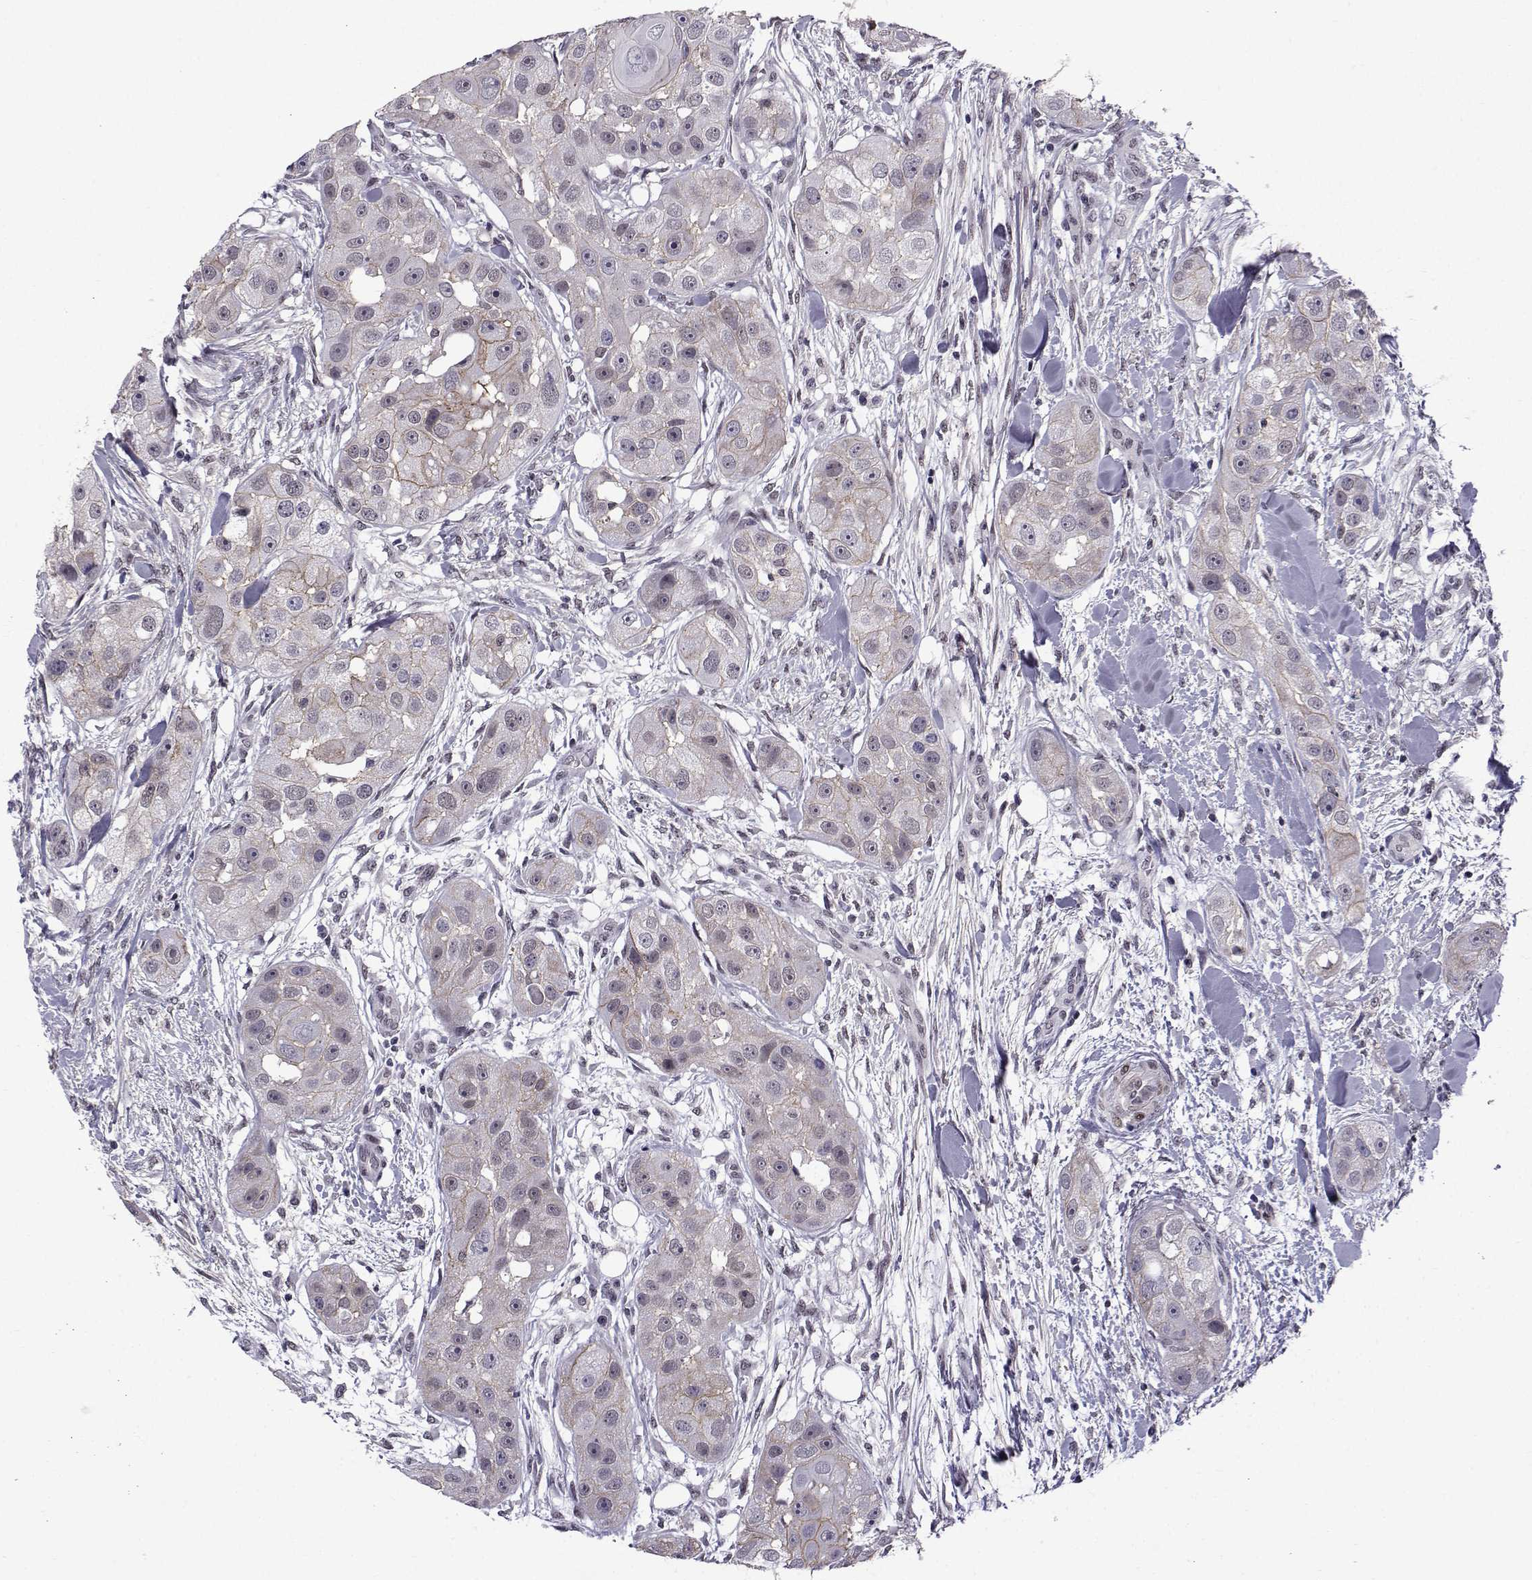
{"staining": {"intensity": "weak", "quantity": "25%-75%", "location": "cytoplasmic/membranous"}, "tissue": "head and neck cancer", "cell_type": "Tumor cells", "image_type": "cancer", "snomed": [{"axis": "morphology", "description": "Squamous cell carcinoma, NOS"}, {"axis": "topography", "description": "Head-Neck"}], "caption": "Immunohistochemical staining of human head and neck cancer (squamous cell carcinoma) reveals weak cytoplasmic/membranous protein expression in approximately 25%-75% of tumor cells. Ihc stains the protein in brown and the nuclei are stained blue.", "gene": "RBM24", "patient": {"sex": "male", "age": 51}}